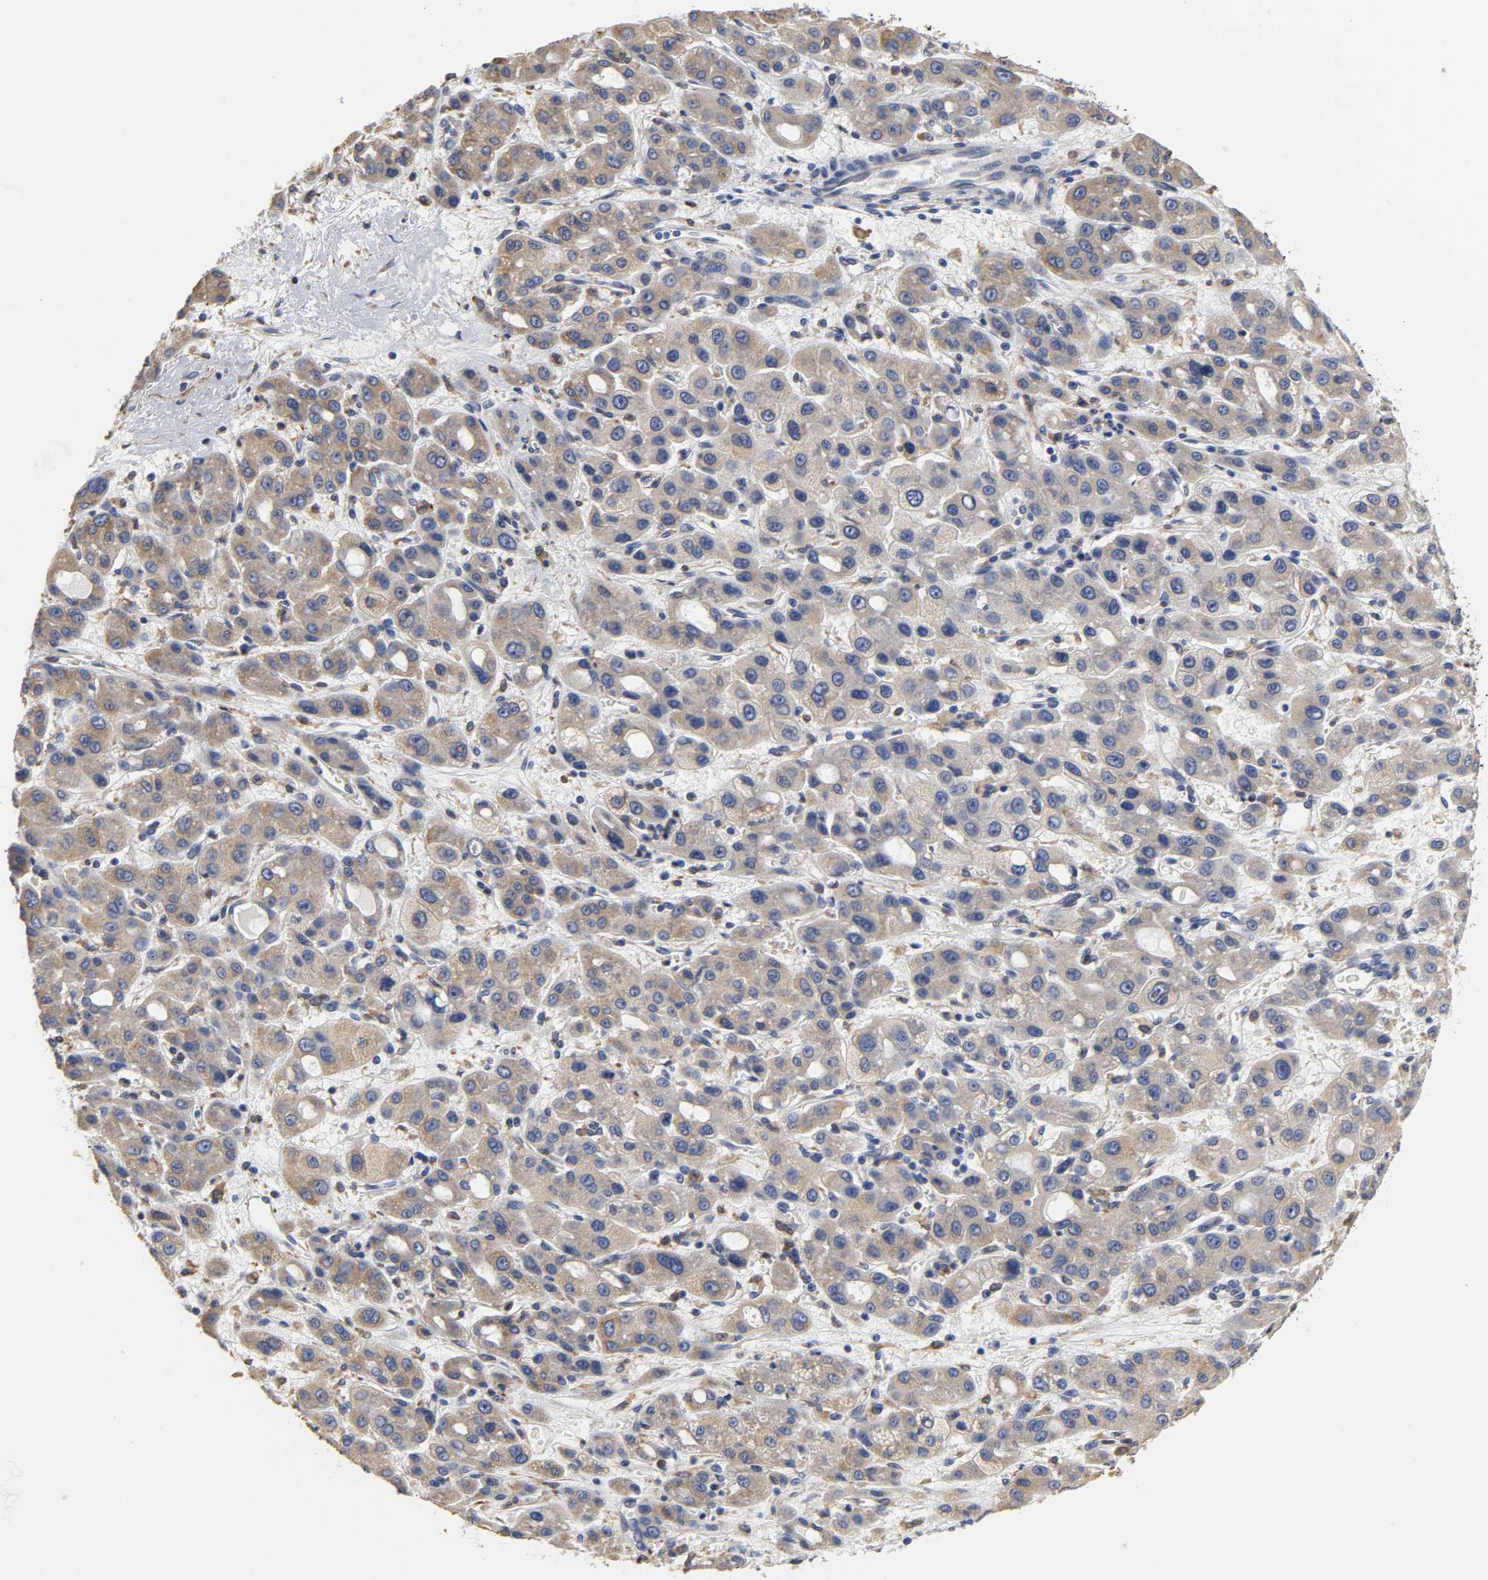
{"staining": {"intensity": "weak", "quantity": ">75%", "location": "cytoplasmic/membranous"}, "tissue": "liver cancer", "cell_type": "Tumor cells", "image_type": "cancer", "snomed": [{"axis": "morphology", "description": "Carcinoma, Hepatocellular, NOS"}, {"axis": "topography", "description": "Liver"}], "caption": "Immunohistochemical staining of human liver cancer demonstrates weak cytoplasmic/membranous protein positivity in approximately >75% of tumor cells.", "gene": "HCK", "patient": {"sex": "male", "age": 55}}